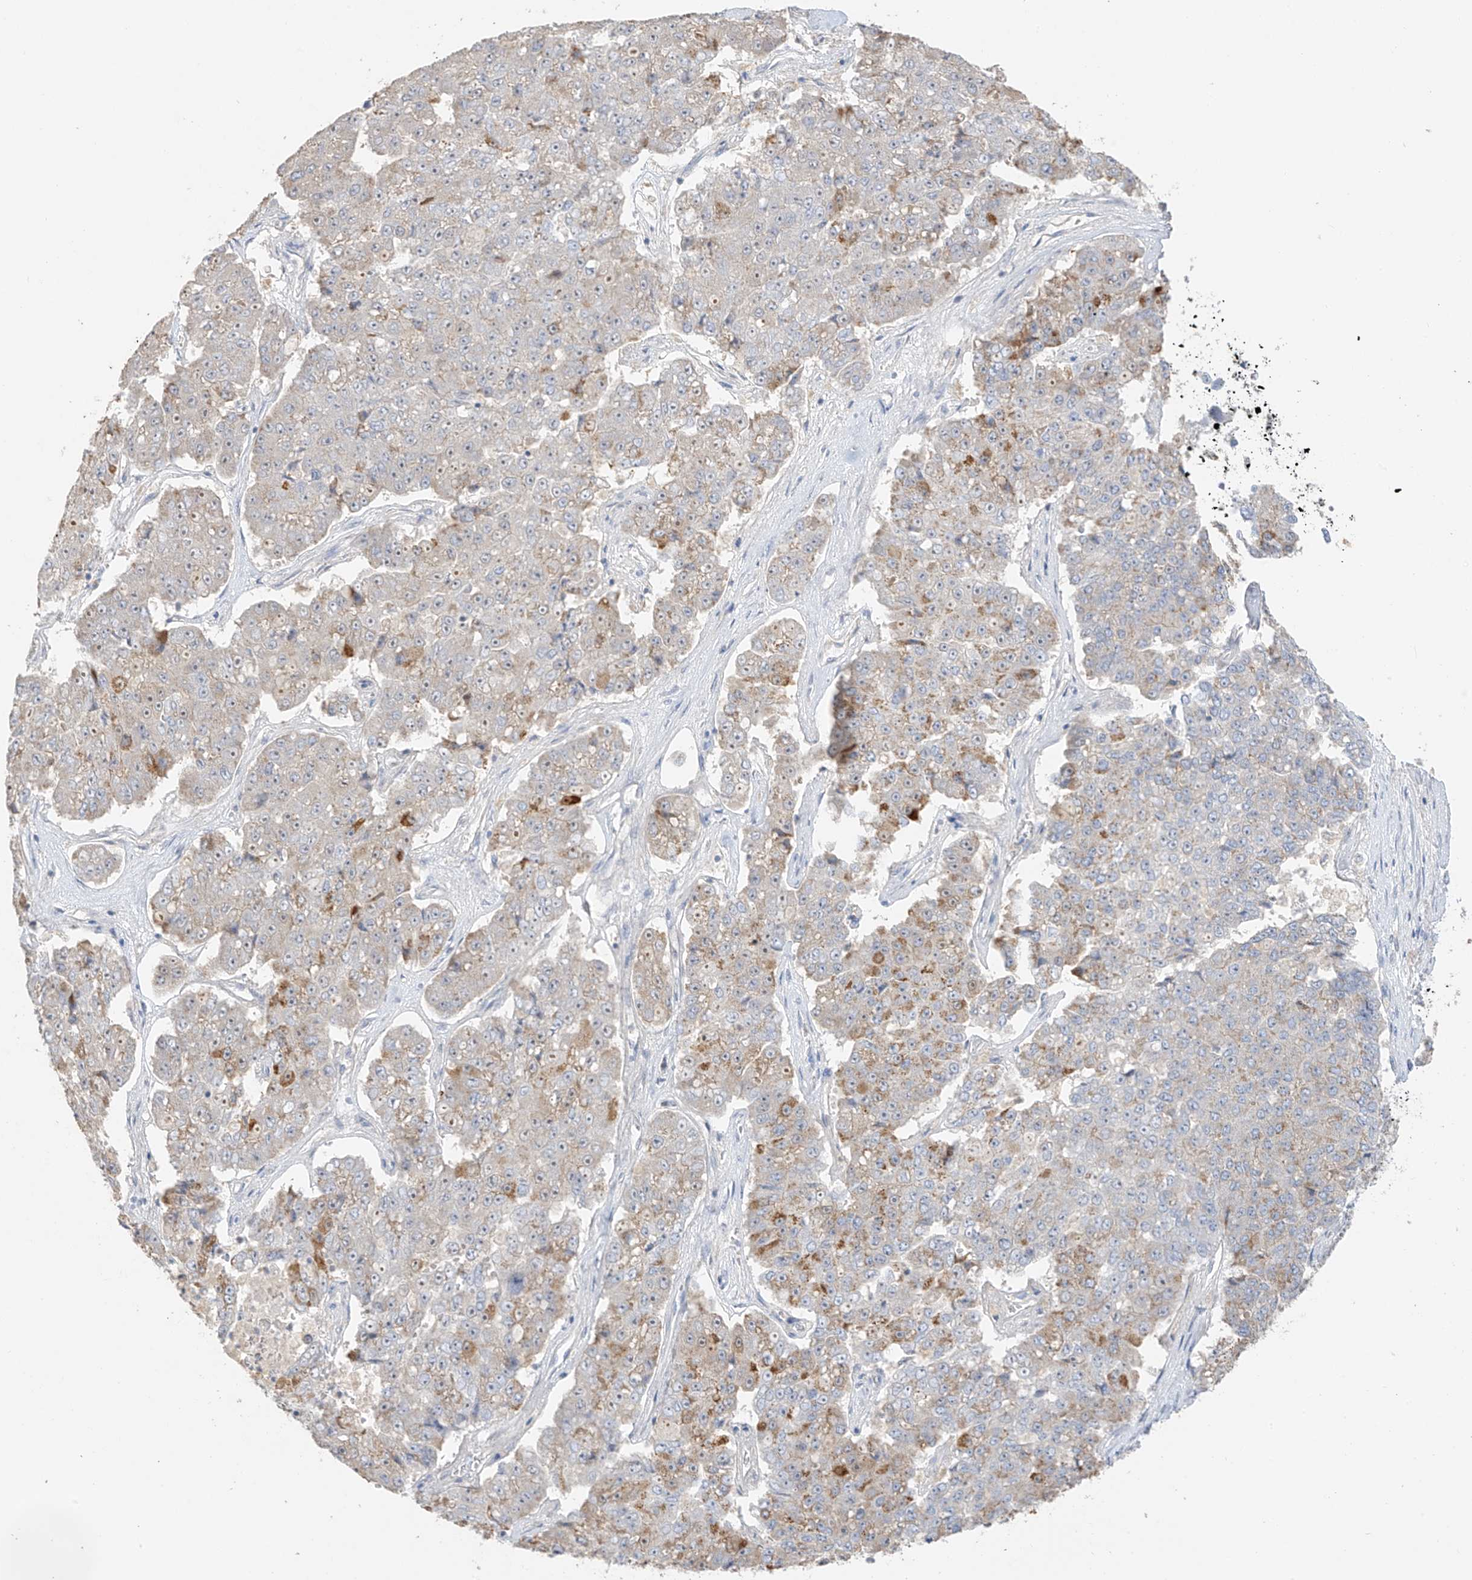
{"staining": {"intensity": "moderate", "quantity": "<25%", "location": "cytoplasmic/membranous"}, "tissue": "pancreatic cancer", "cell_type": "Tumor cells", "image_type": "cancer", "snomed": [{"axis": "morphology", "description": "Adenocarcinoma, NOS"}, {"axis": "topography", "description": "Pancreas"}], "caption": "IHC of pancreatic cancer (adenocarcinoma) demonstrates low levels of moderate cytoplasmic/membranous staining in about <25% of tumor cells.", "gene": "ZBTB41", "patient": {"sex": "male", "age": 50}}